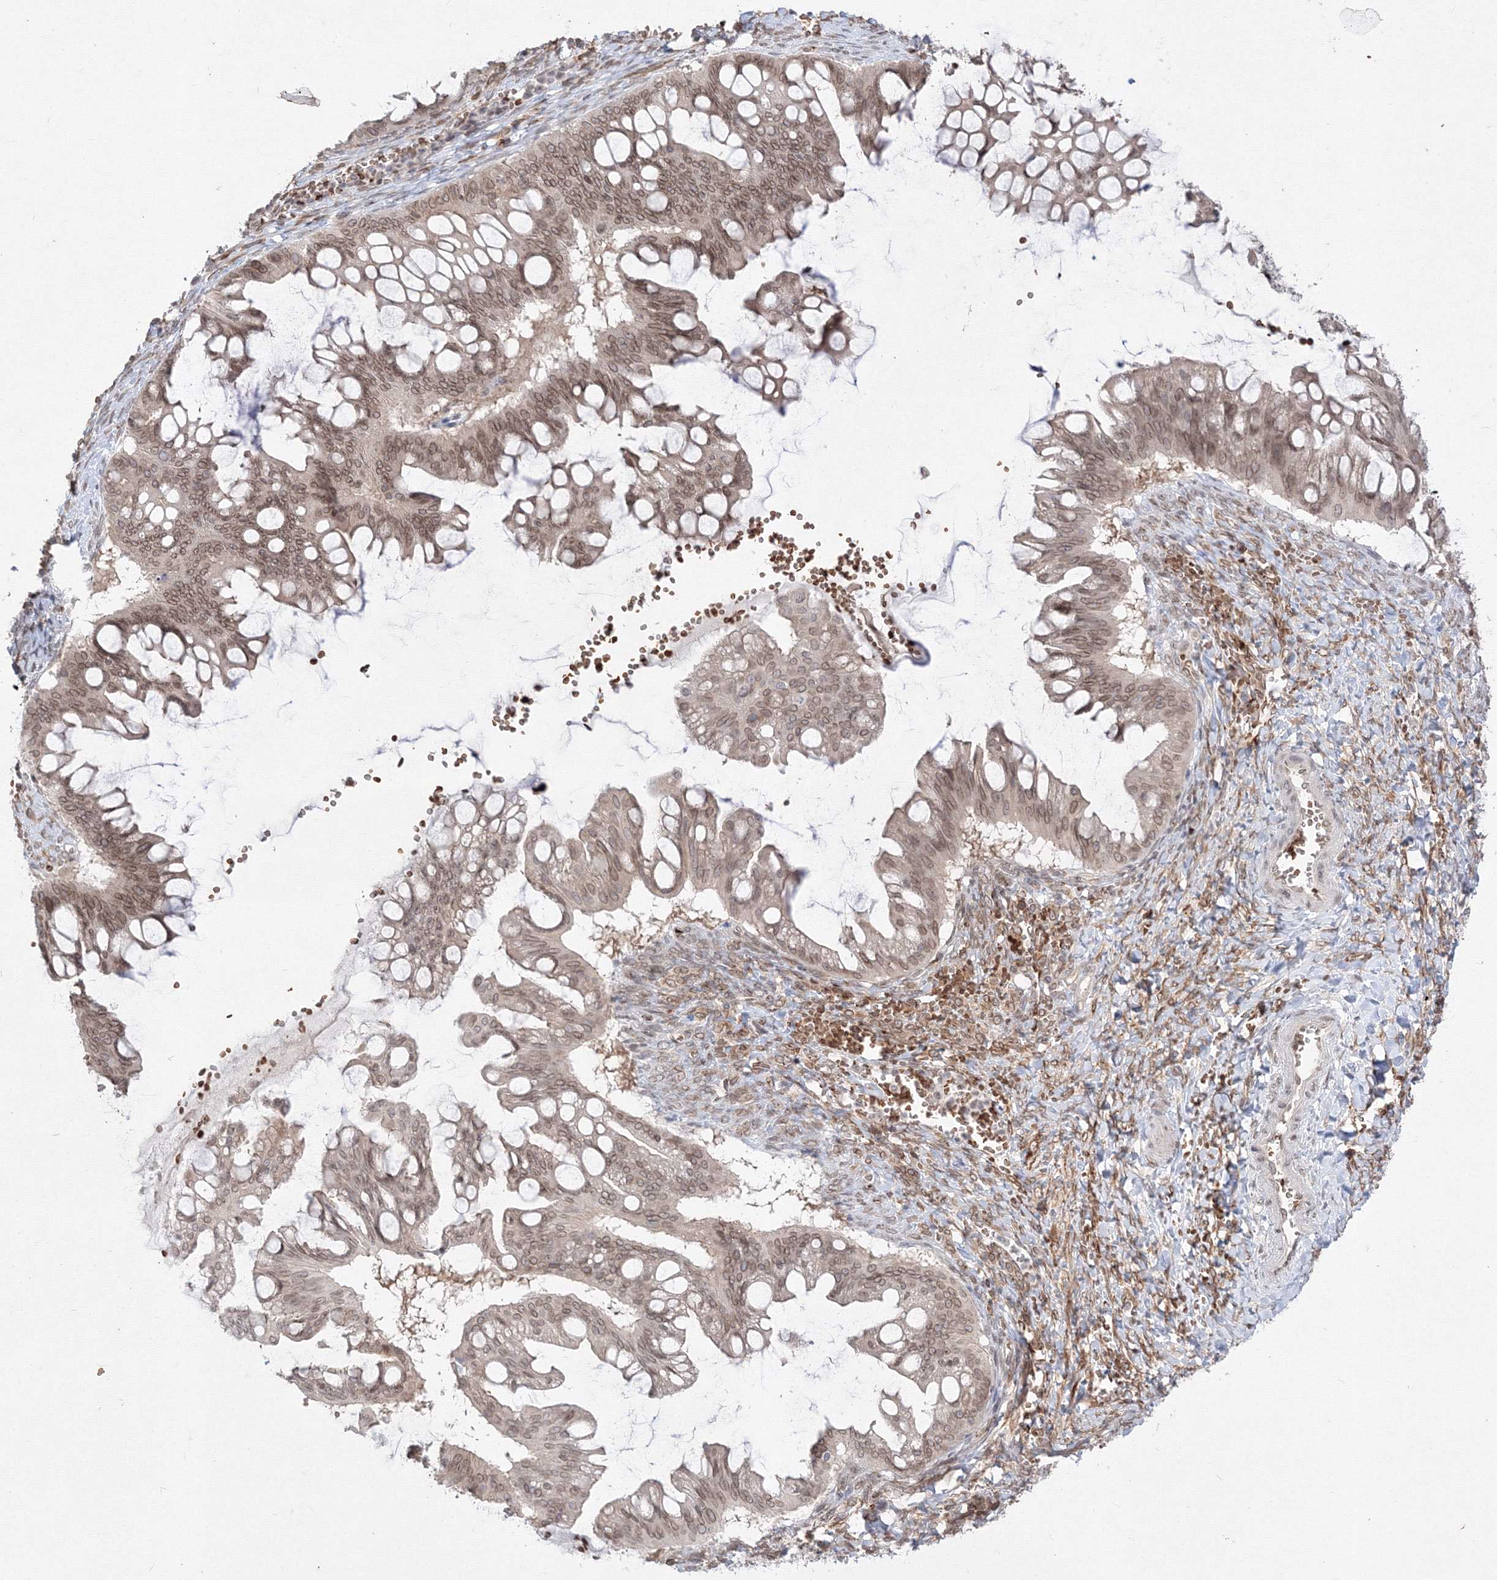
{"staining": {"intensity": "weak", "quantity": ">75%", "location": "cytoplasmic/membranous,nuclear"}, "tissue": "ovarian cancer", "cell_type": "Tumor cells", "image_type": "cancer", "snomed": [{"axis": "morphology", "description": "Cystadenocarcinoma, mucinous, NOS"}, {"axis": "topography", "description": "Ovary"}], "caption": "A brown stain labels weak cytoplasmic/membranous and nuclear staining of a protein in human ovarian cancer (mucinous cystadenocarcinoma) tumor cells.", "gene": "DNAJB2", "patient": {"sex": "female", "age": 73}}